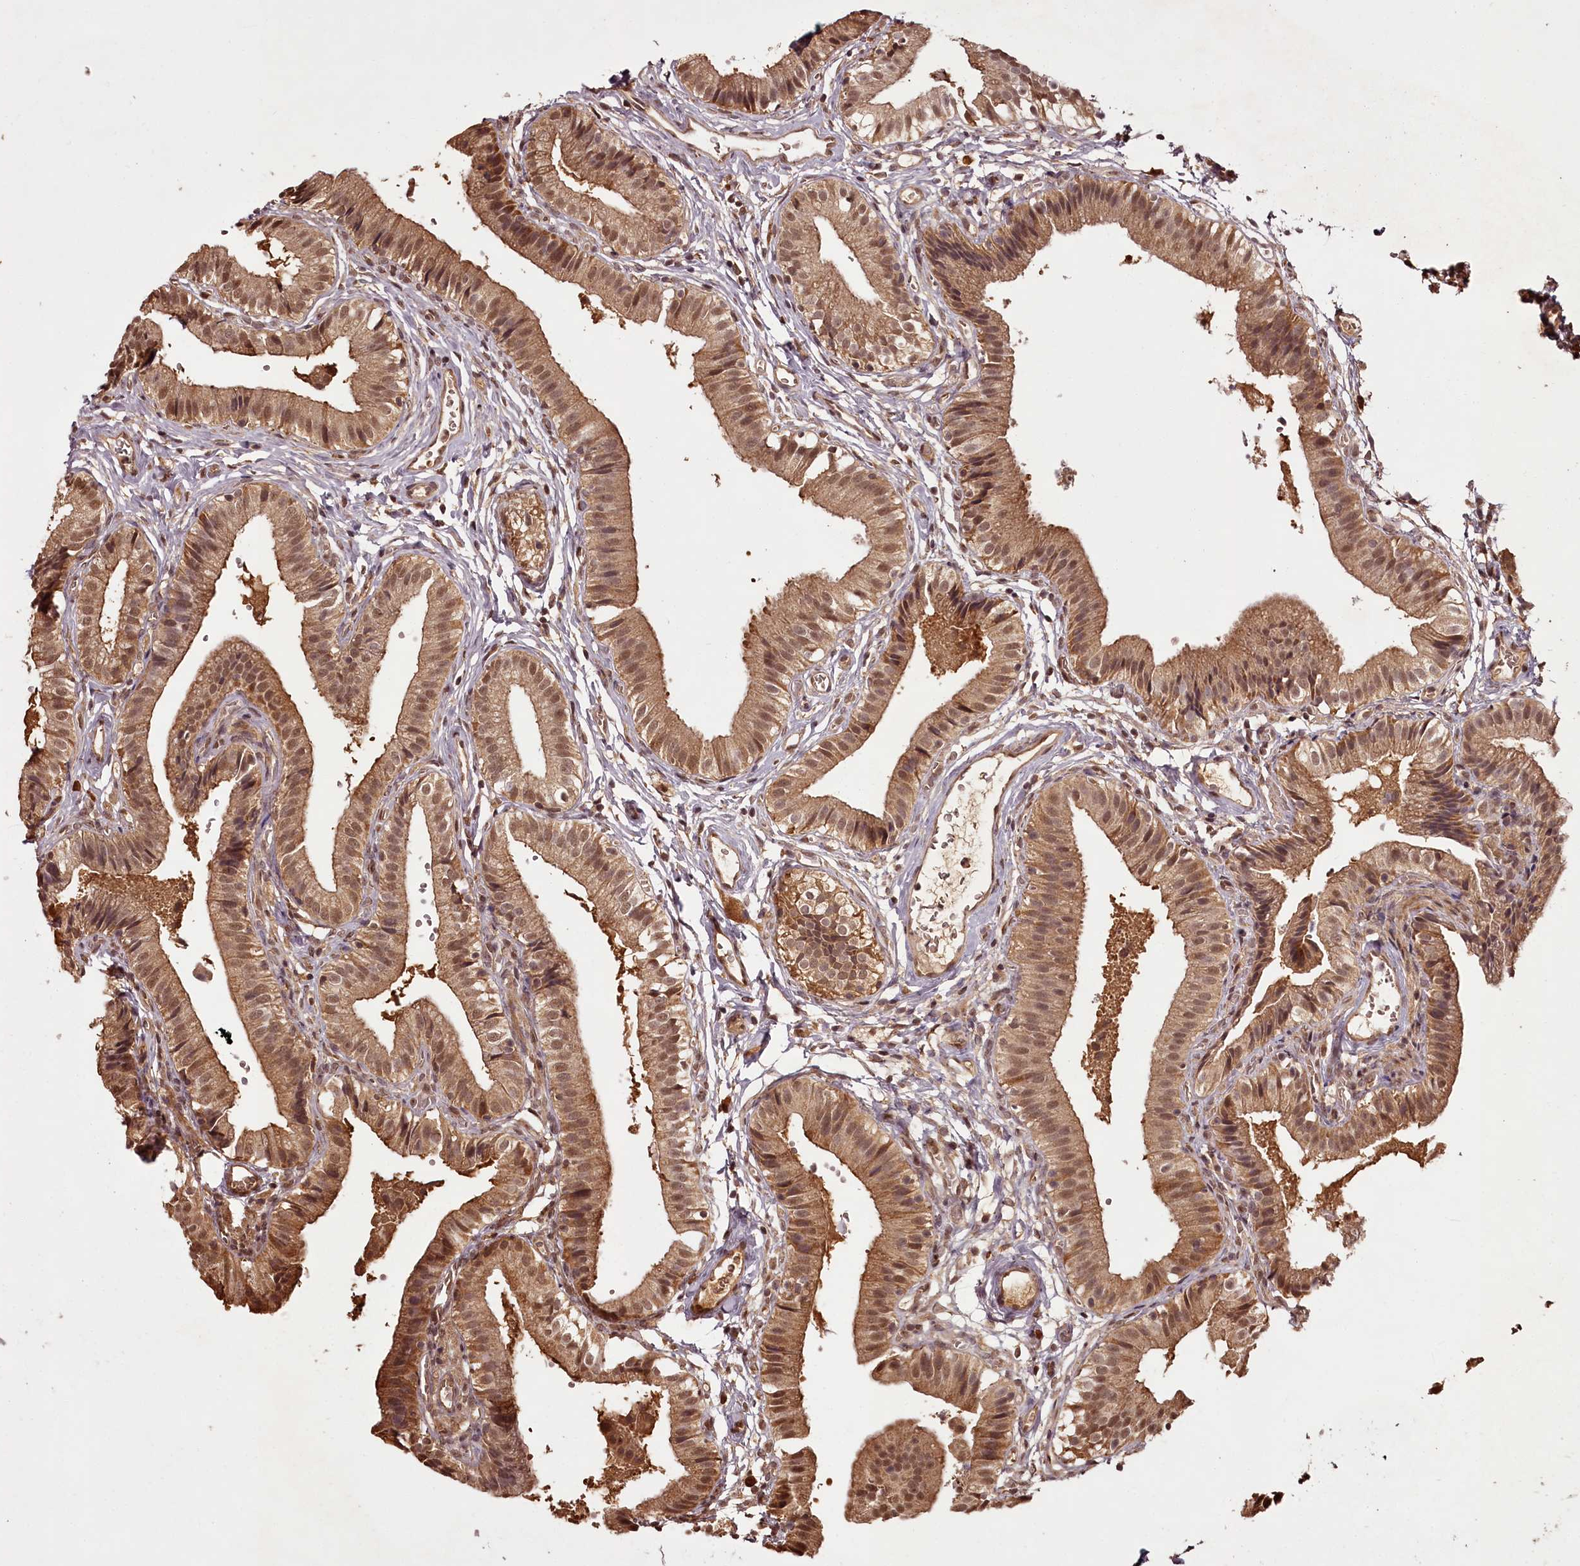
{"staining": {"intensity": "moderate", "quantity": ">75%", "location": "cytoplasmic/membranous,nuclear"}, "tissue": "gallbladder", "cell_type": "Glandular cells", "image_type": "normal", "snomed": [{"axis": "morphology", "description": "Normal tissue, NOS"}, {"axis": "topography", "description": "Gallbladder"}], "caption": "Gallbladder stained with DAB (3,3'-diaminobenzidine) IHC demonstrates medium levels of moderate cytoplasmic/membranous,nuclear positivity in approximately >75% of glandular cells.", "gene": "NPRL2", "patient": {"sex": "female", "age": 47}}